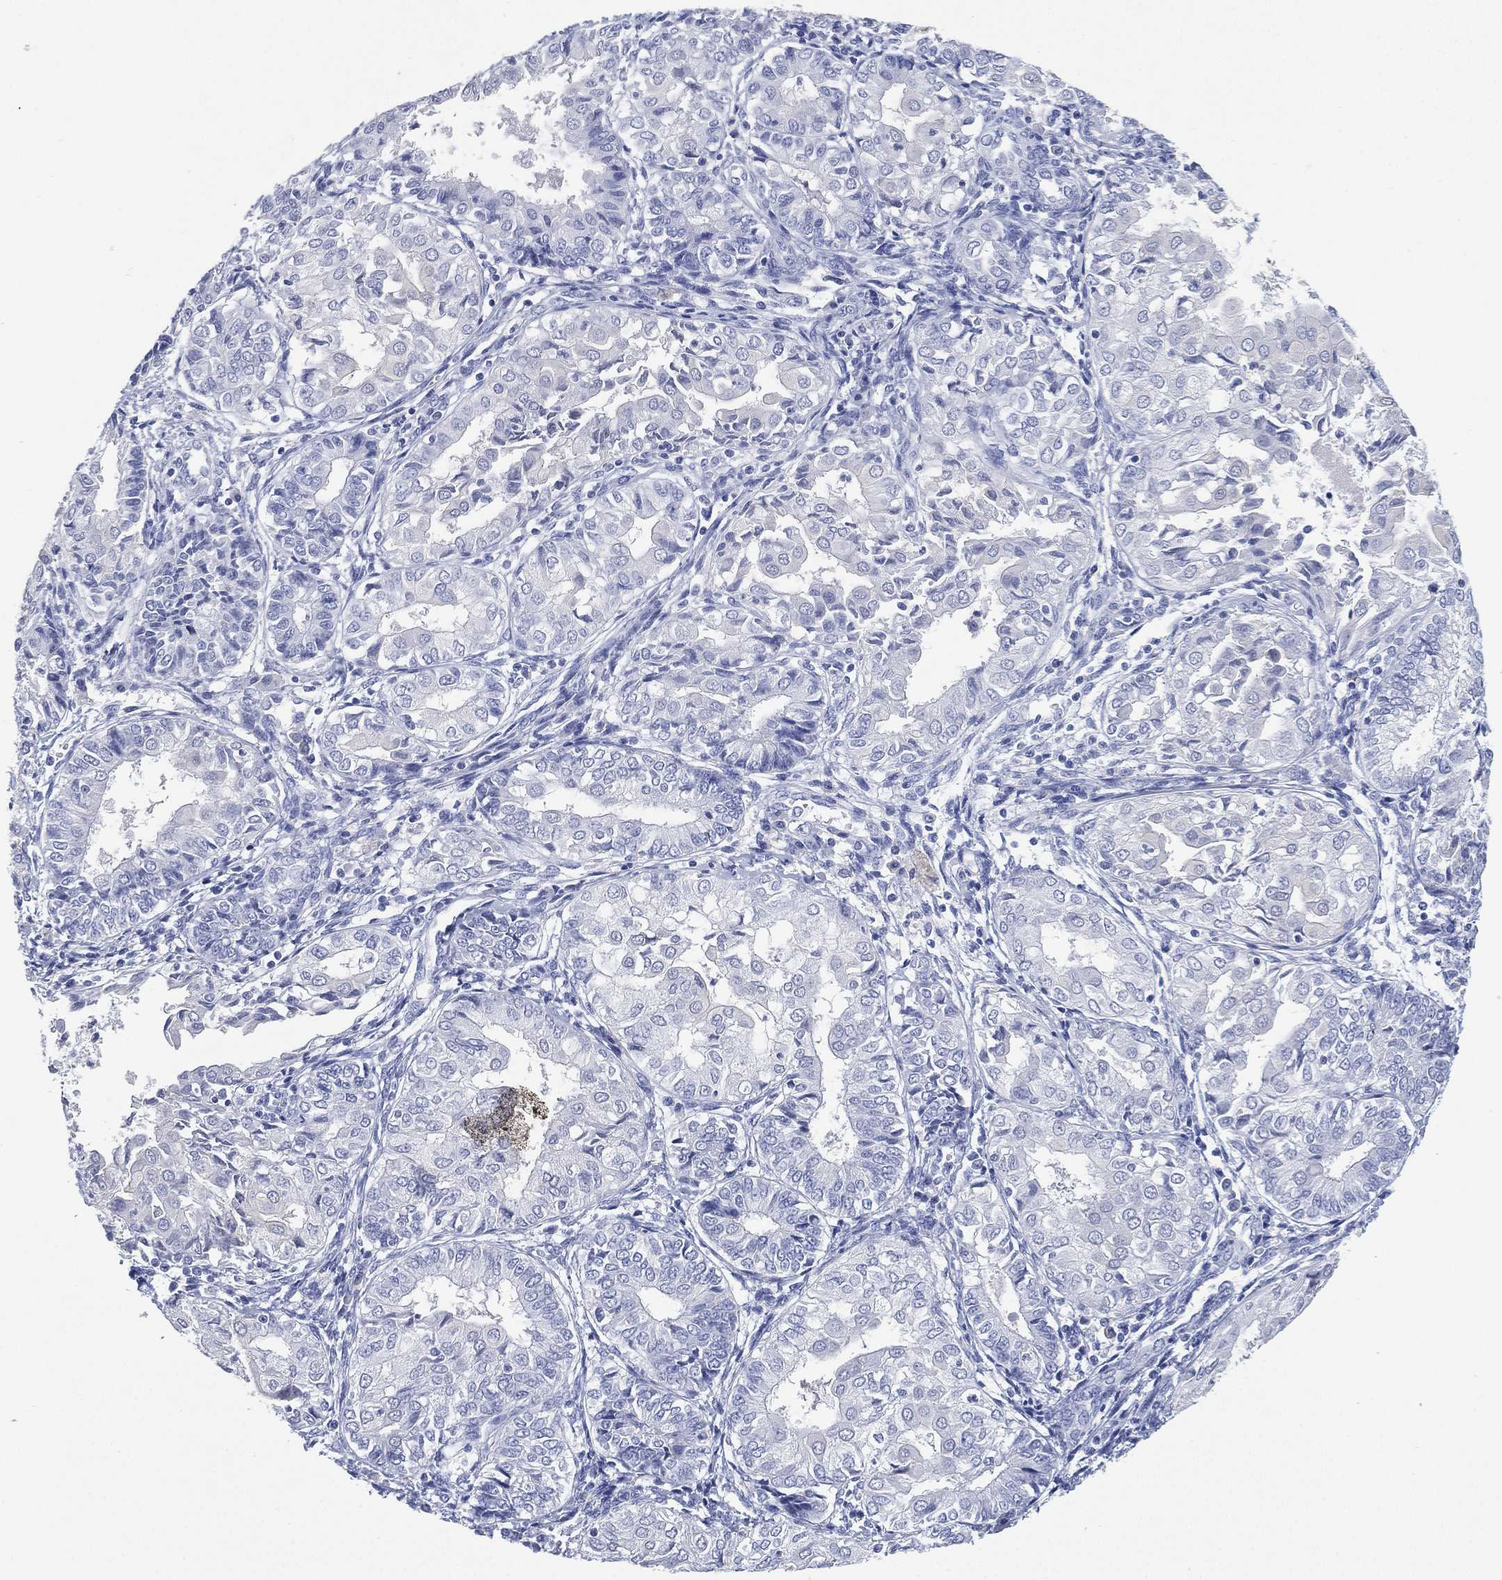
{"staining": {"intensity": "negative", "quantity": "none", "location": "none"}, "tissue": "endometrial cancer", "cell_type": "Tumor cells", "image_type": "cancer", "snomed": [{"axis": "morphology", "description": "Adenocarcinoma, NOS"}, {"axis": "topography", "description": "Endometrium"}], "caption": "Endometrial cancer stained for a protein using IHC displays no expression tumor cells.", "gene": "FMO1", "patient": {"sex": "female", "age": 68}}